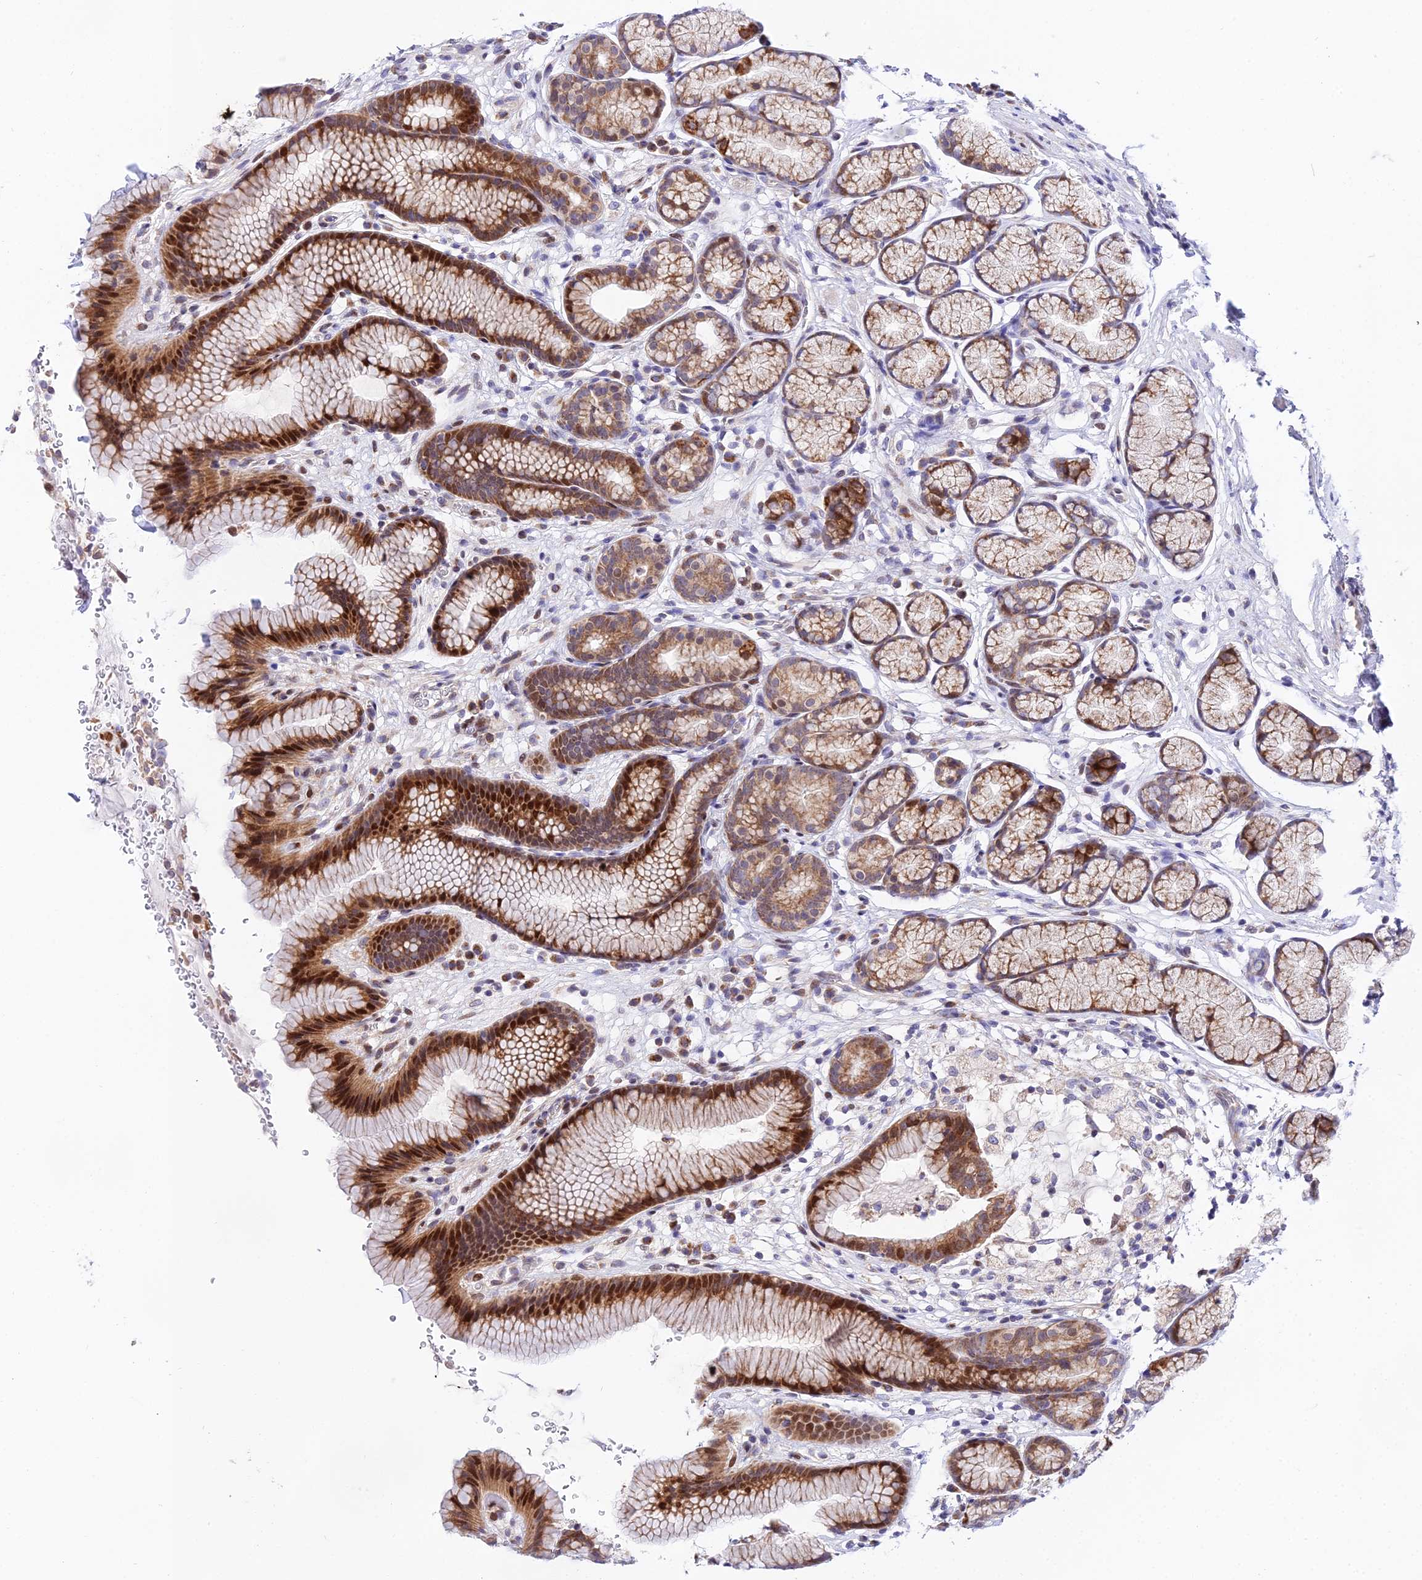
{"staining": {"intensity": "strong", "quantity": "25%-75%", "location": "cytoplasmic/membranous"}, "tissue": "stomach", "cell_type": "Glandular cells", "image_type": "normal", "snomed": [{"axis": "morphology", "description": "Normal tissue, NOS"}, {"axis": "topography", "description": "Stomach"}], "caption": "A brown stain shows strong cytoplasmic/membranous expression of a protein in glandular cells of normal stomach.", "gene": "ATP5PB", "patient": {"sex": "male", "age": 42}}